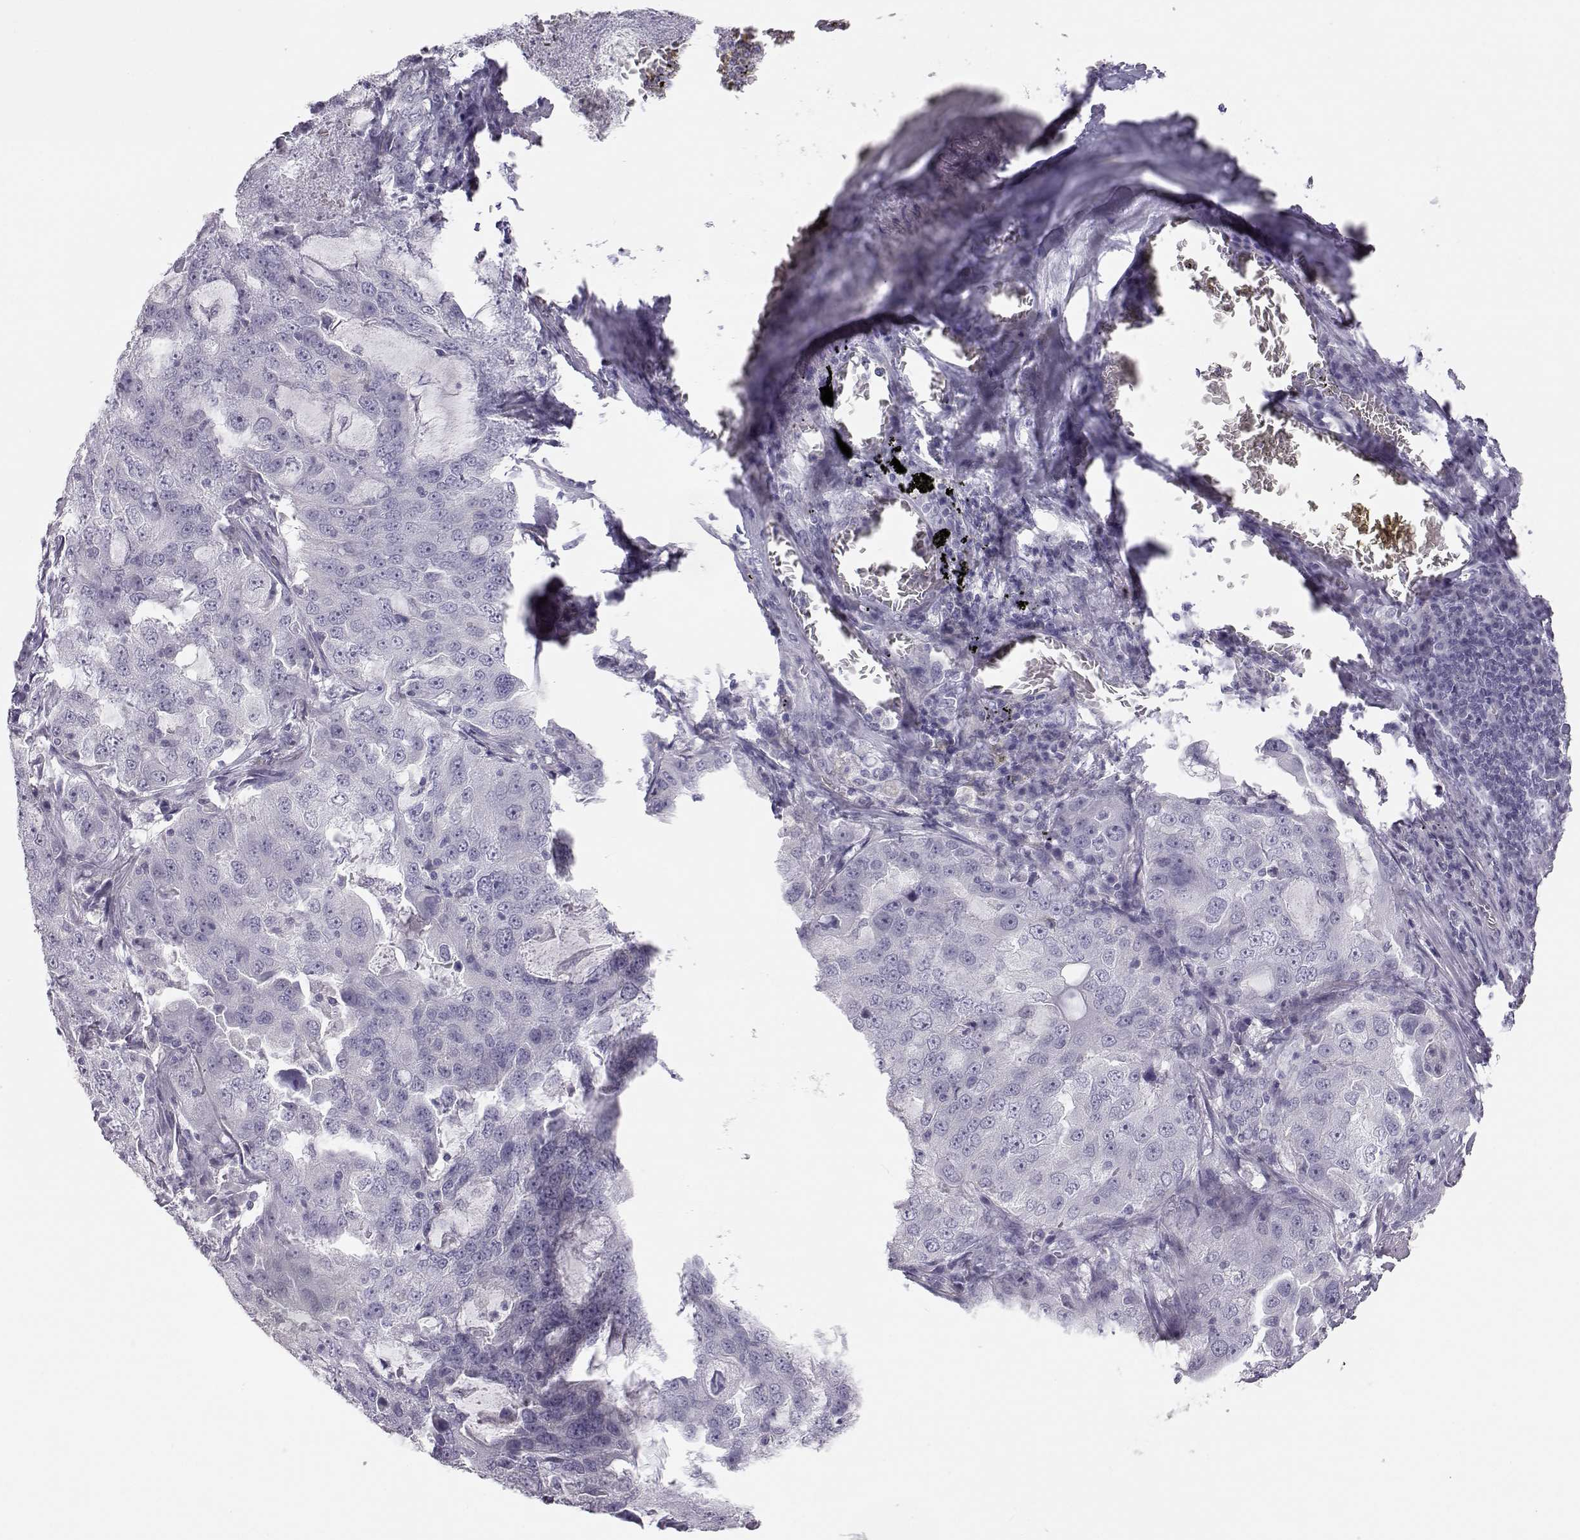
{"staining": {"intensity": "negative", "quantity": "none", "location": "none"}, "tissue": "lung cancer", "cell_type": "Tumor cells", "image_type": "cancer", "snomed": [{"axis": "morphology", "description": "Adenocarcinoma, NOS"}, {"axis": "topography", "description": "Lung"}], "caption": "High magnification brightfield microscopy of lung cancer (adenocarcinoma) stained with DAB (brown) and counterstained with hematoxylin (blue): tumor cells show no significant positivity.", "gene": "MYCBPAP", "patient": {"sex": "female", "age": 61}}